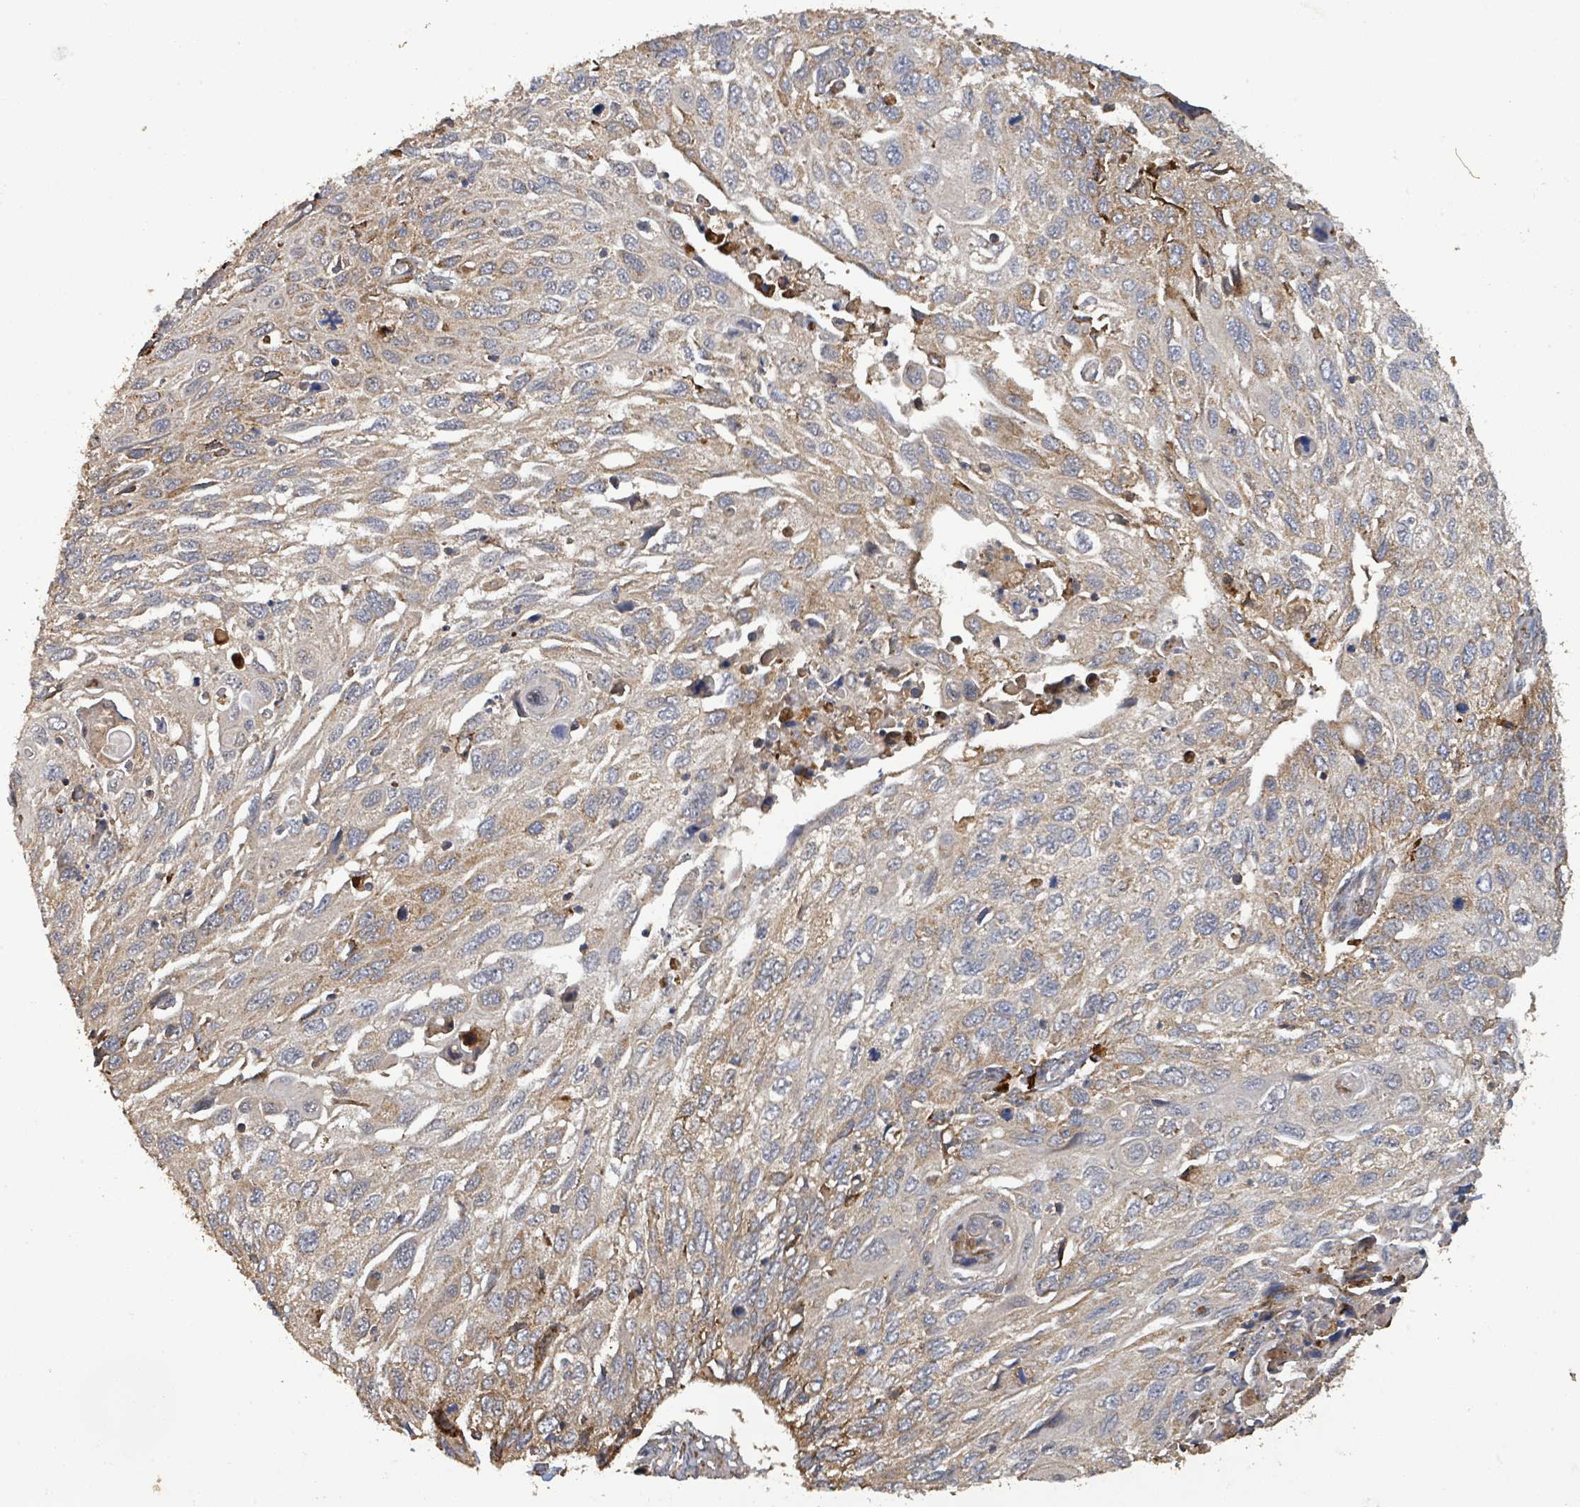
{"staining": {"intensity": "moderate", "quantity": "<25%", "location": "cytoplasmic/membranous"}, "tissue": "cervical cancer", "cell_type": "Tumor cells", "image_type": "cancer", "snomed": [{"axis": "morphology", "description": "Squamous cell carcinoma, NOS"}, {"axis": "topography", "description": "Cervix"}], "caption": "Protein staining reveals moderate cytoplasmic/membranous expression in about <25% of tumor cells in cervical cancer (squamous cell carcinoma).", "gene": "STARD4", "patient": {"sex": "female", "age": 70}}